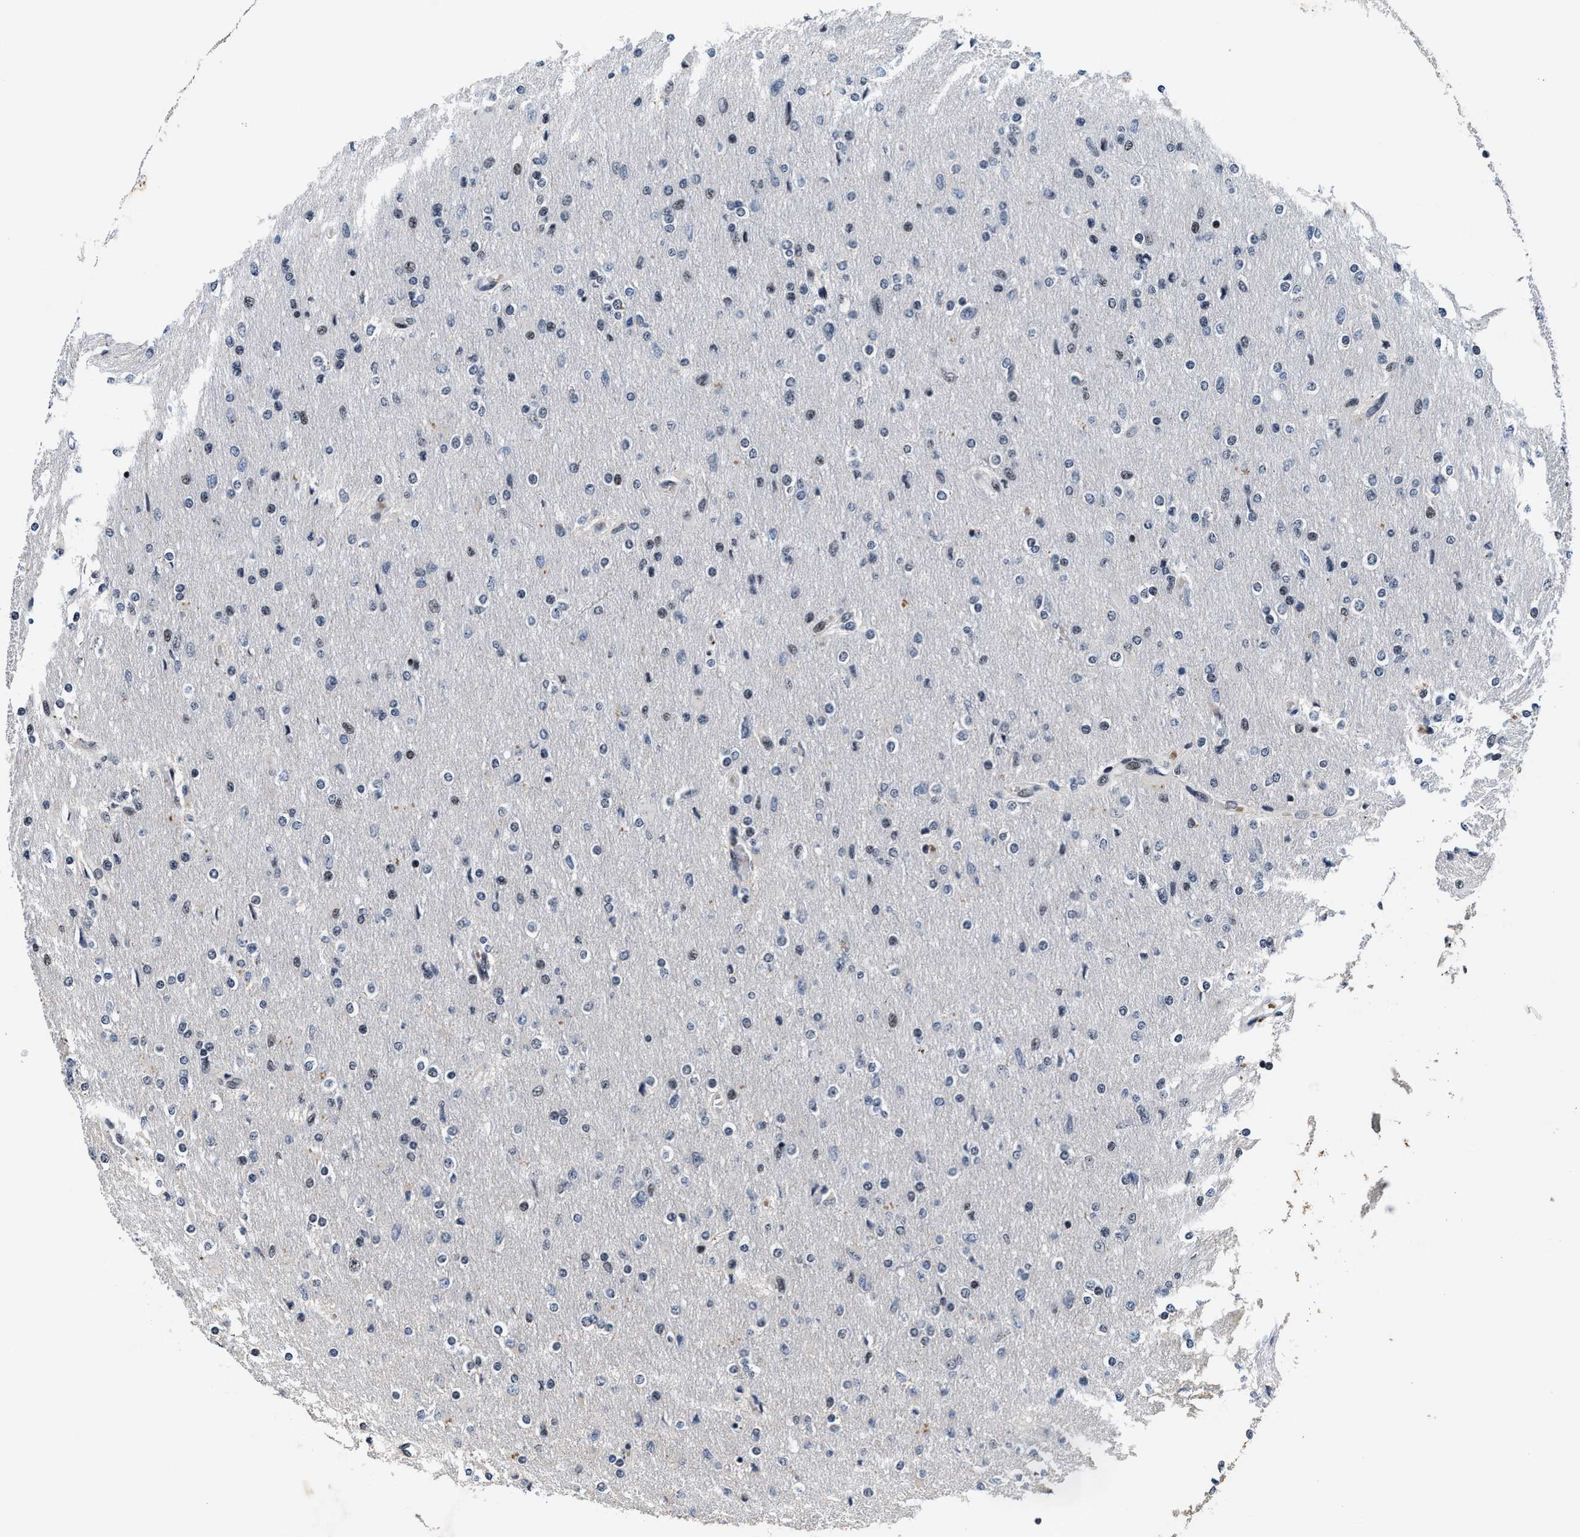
{"staining": {"intensity": "weak", "quantity": "<25%", "location": "nuclear"}, "tissue": "glioma", "cell_type": "Tumor cells", "image_type": "cancer", "snomed": [{"axis": "morphology", "description": "Glioma, malignant, High grade"}, {"axis": "topography", "description": "Cerebral cortex"}], "caption": "Tumor cells show no significant protein positivity in malignant high-grade glioma. The staining is performed using DAB (3,3'-diaminobenzidine) brown chromogen with nuclei counter-stained in using hematoxylin.", "gene": "ZNF233", "patient": {"sex": "female", "age": 36}}